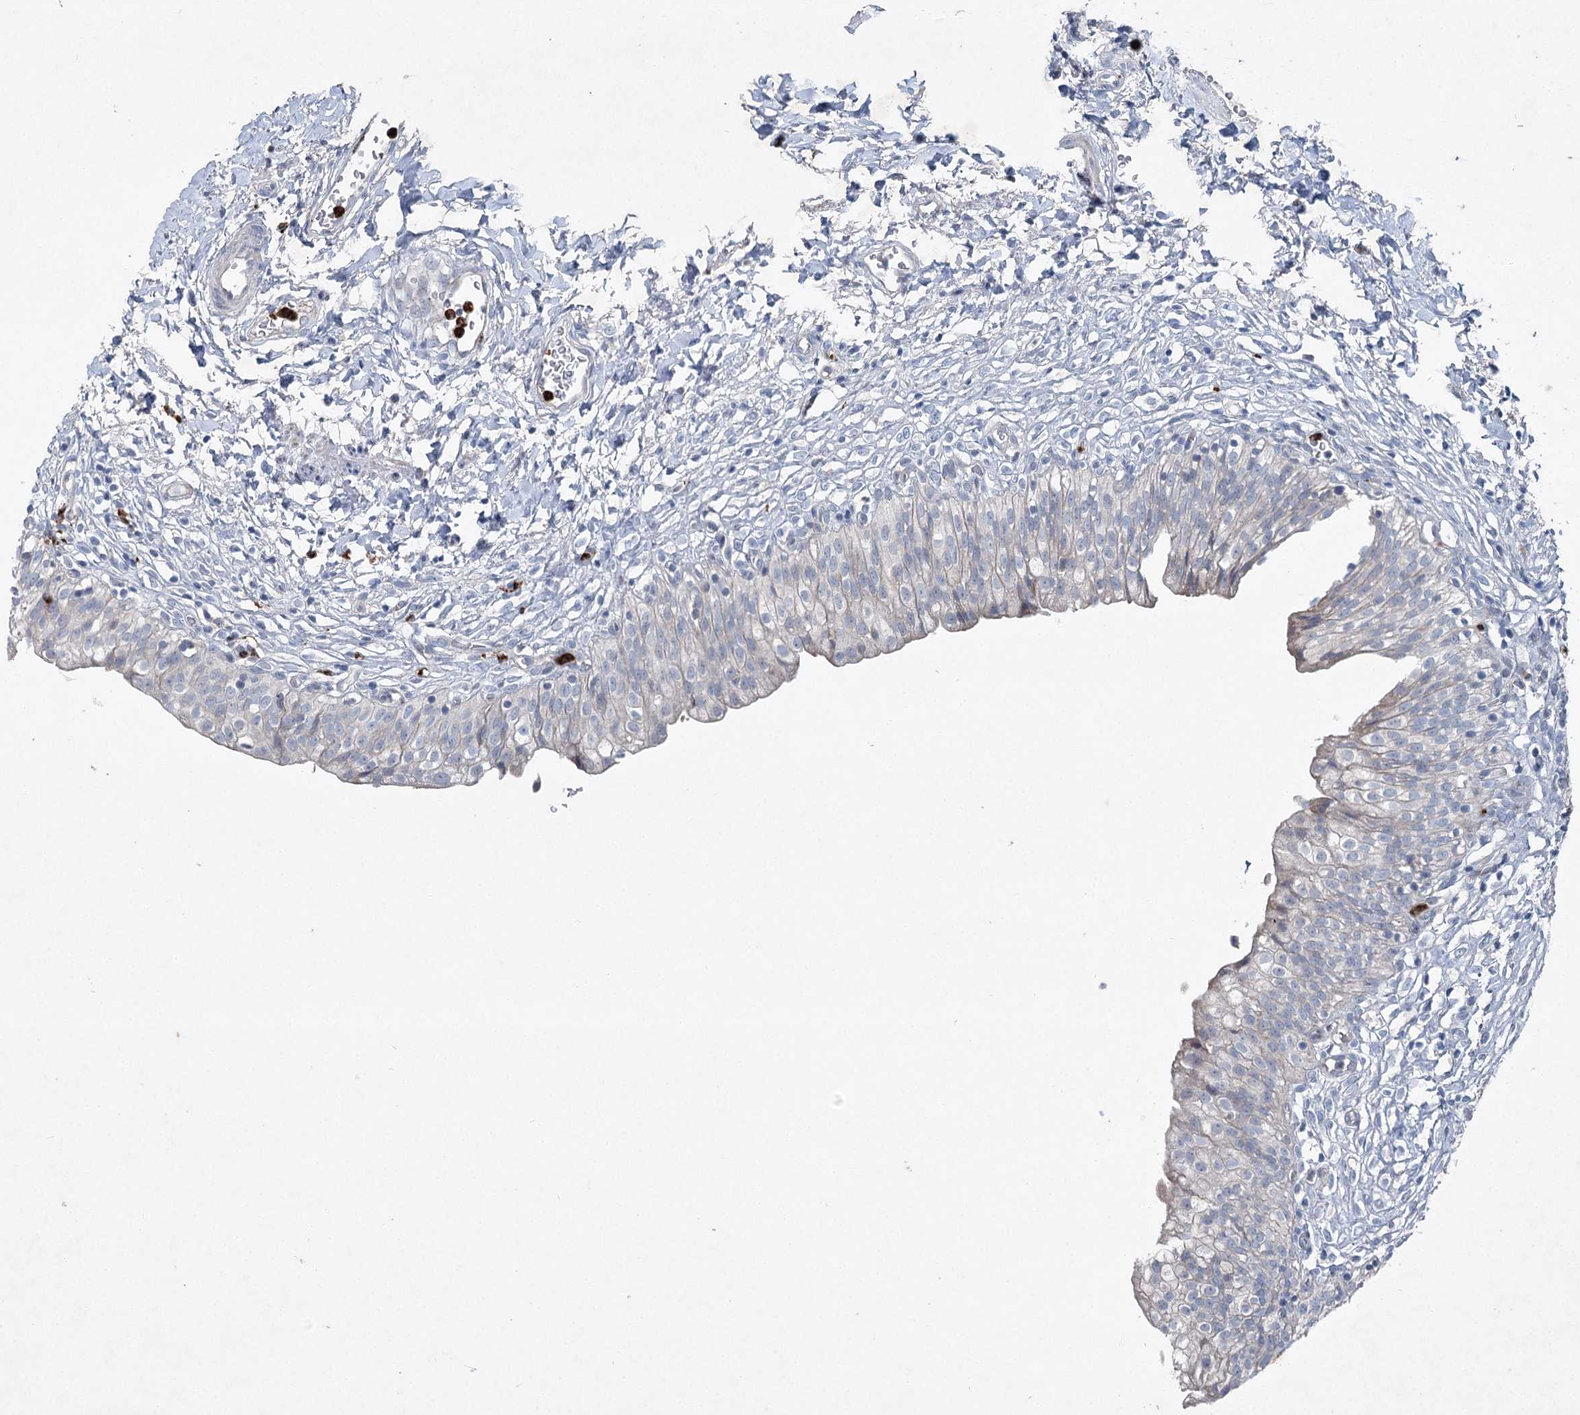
{"staining": {"intensity": "weak", "quantity": "<25%", "location": "cytoplasmic/membranous"}, "tissue": "urinary bladder", "cell_type": "Urothelial cells", "image_type": "normal", "snomed": [{"axis": "morphology", "description": "Normal tissue, NOS"}, {"axis": "topography", "description": "Urinary bladder"}], "caption": "Urinary bladder was stained to show a protein in brown. There is no significant staining in urothelial cells. (DAB (3,3'-diaminobenzidine) immunohistochemistry, high magnification).", "gene": "ENSG00000285330", "patient": {"sex": "male", "age": 55}}